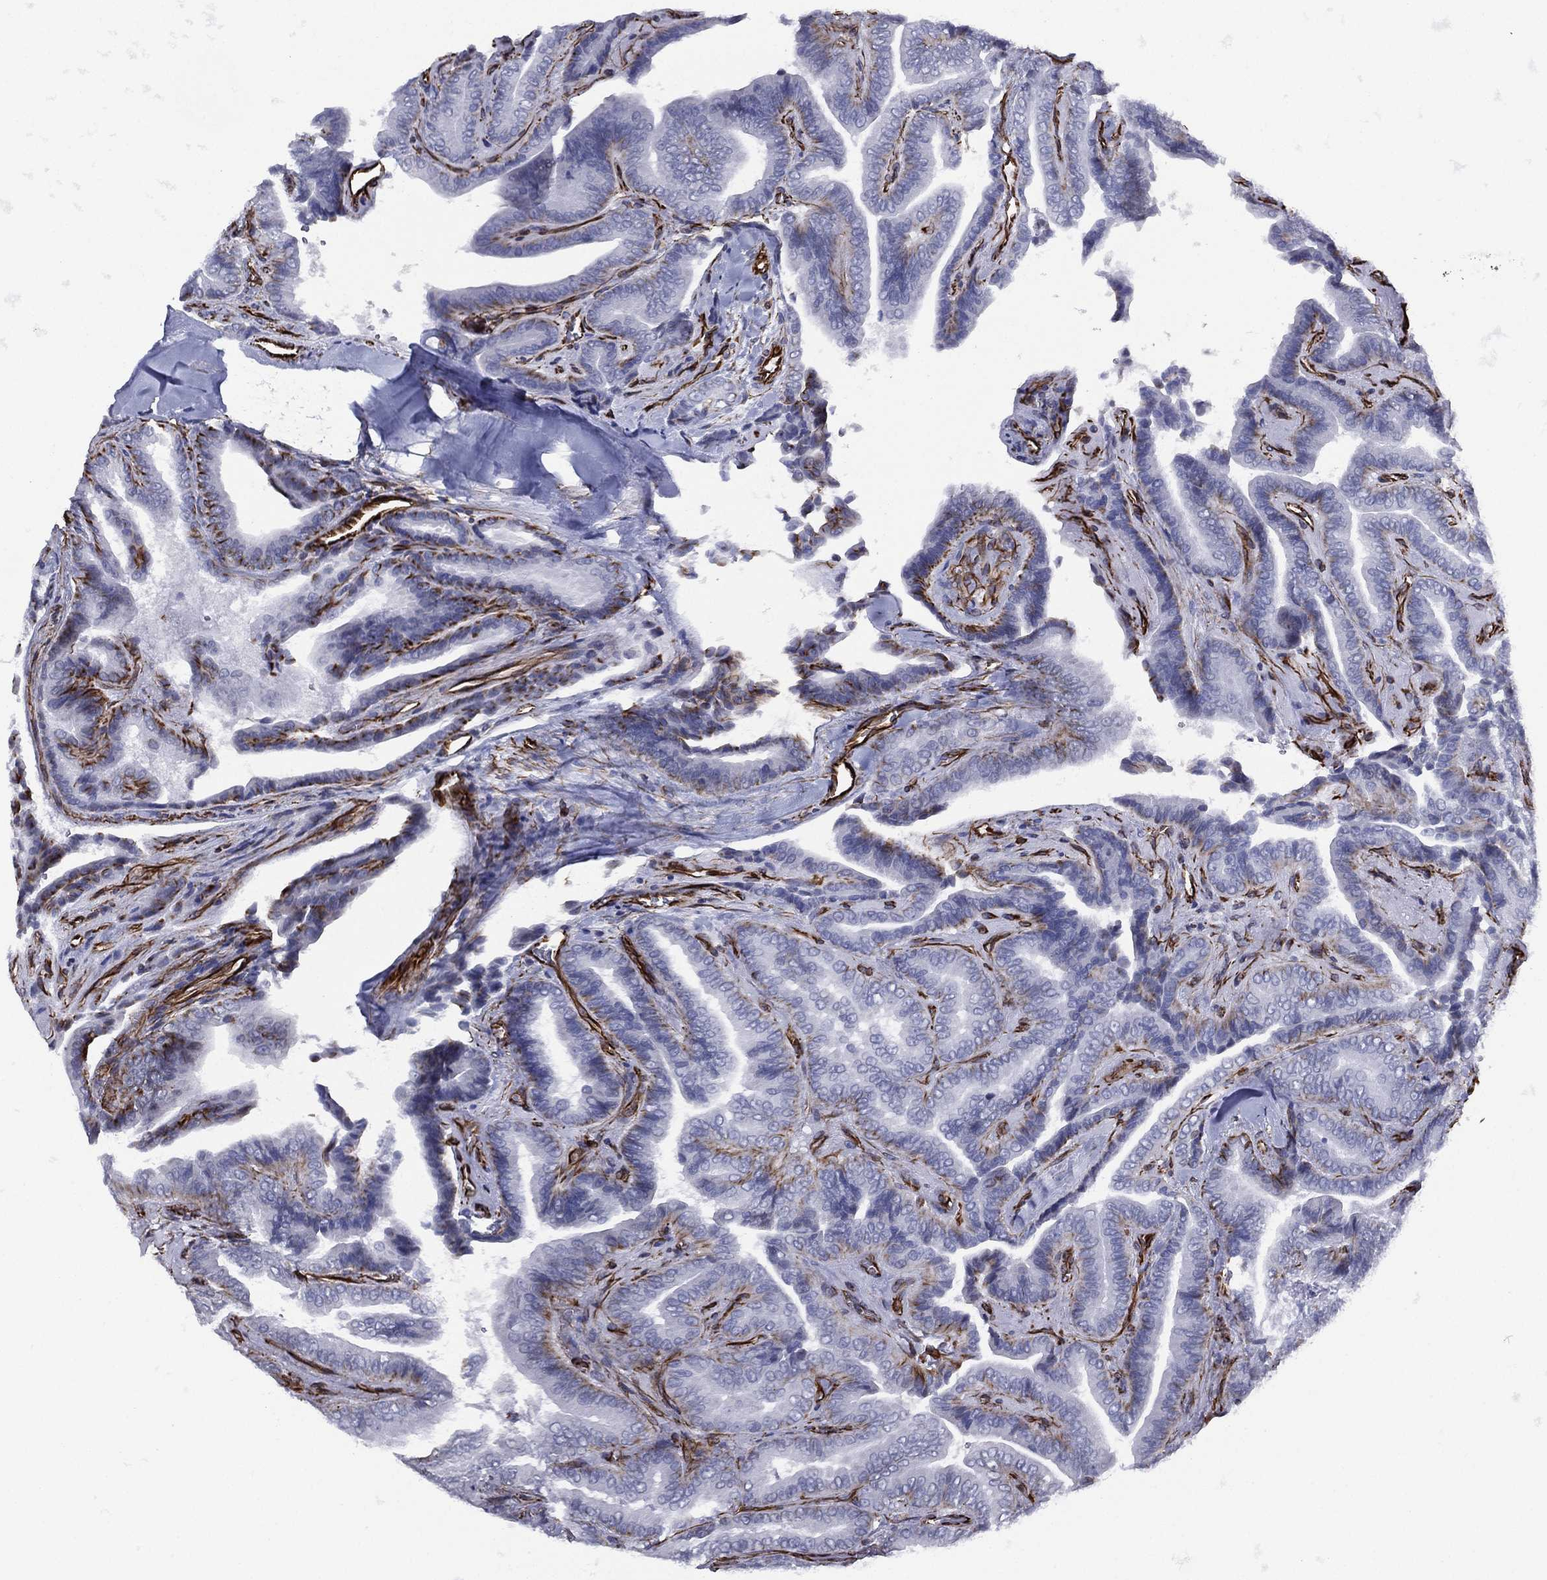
{"staining": {"intensity": "negative", "quantity": "none", "location": "none"}, "tissue": "thyroid cancer", "cell_type": "Tumor cells", "image_type": "cancer", "snomed": [{"axis": "morphology", "description": "Papillary adenocarcinoma, NOS"}, {"axis": "topography", "description": "Thyroid gland"}], "caption": "Micrograph shows no significant protein staining in tumor cells of thyroid papillary adenocarcinoma. (Immunohistochemistry, brightfield microscopy, high magnification).", "gene": "MAS1", "patient": {"sex": "male", "age": 61}}